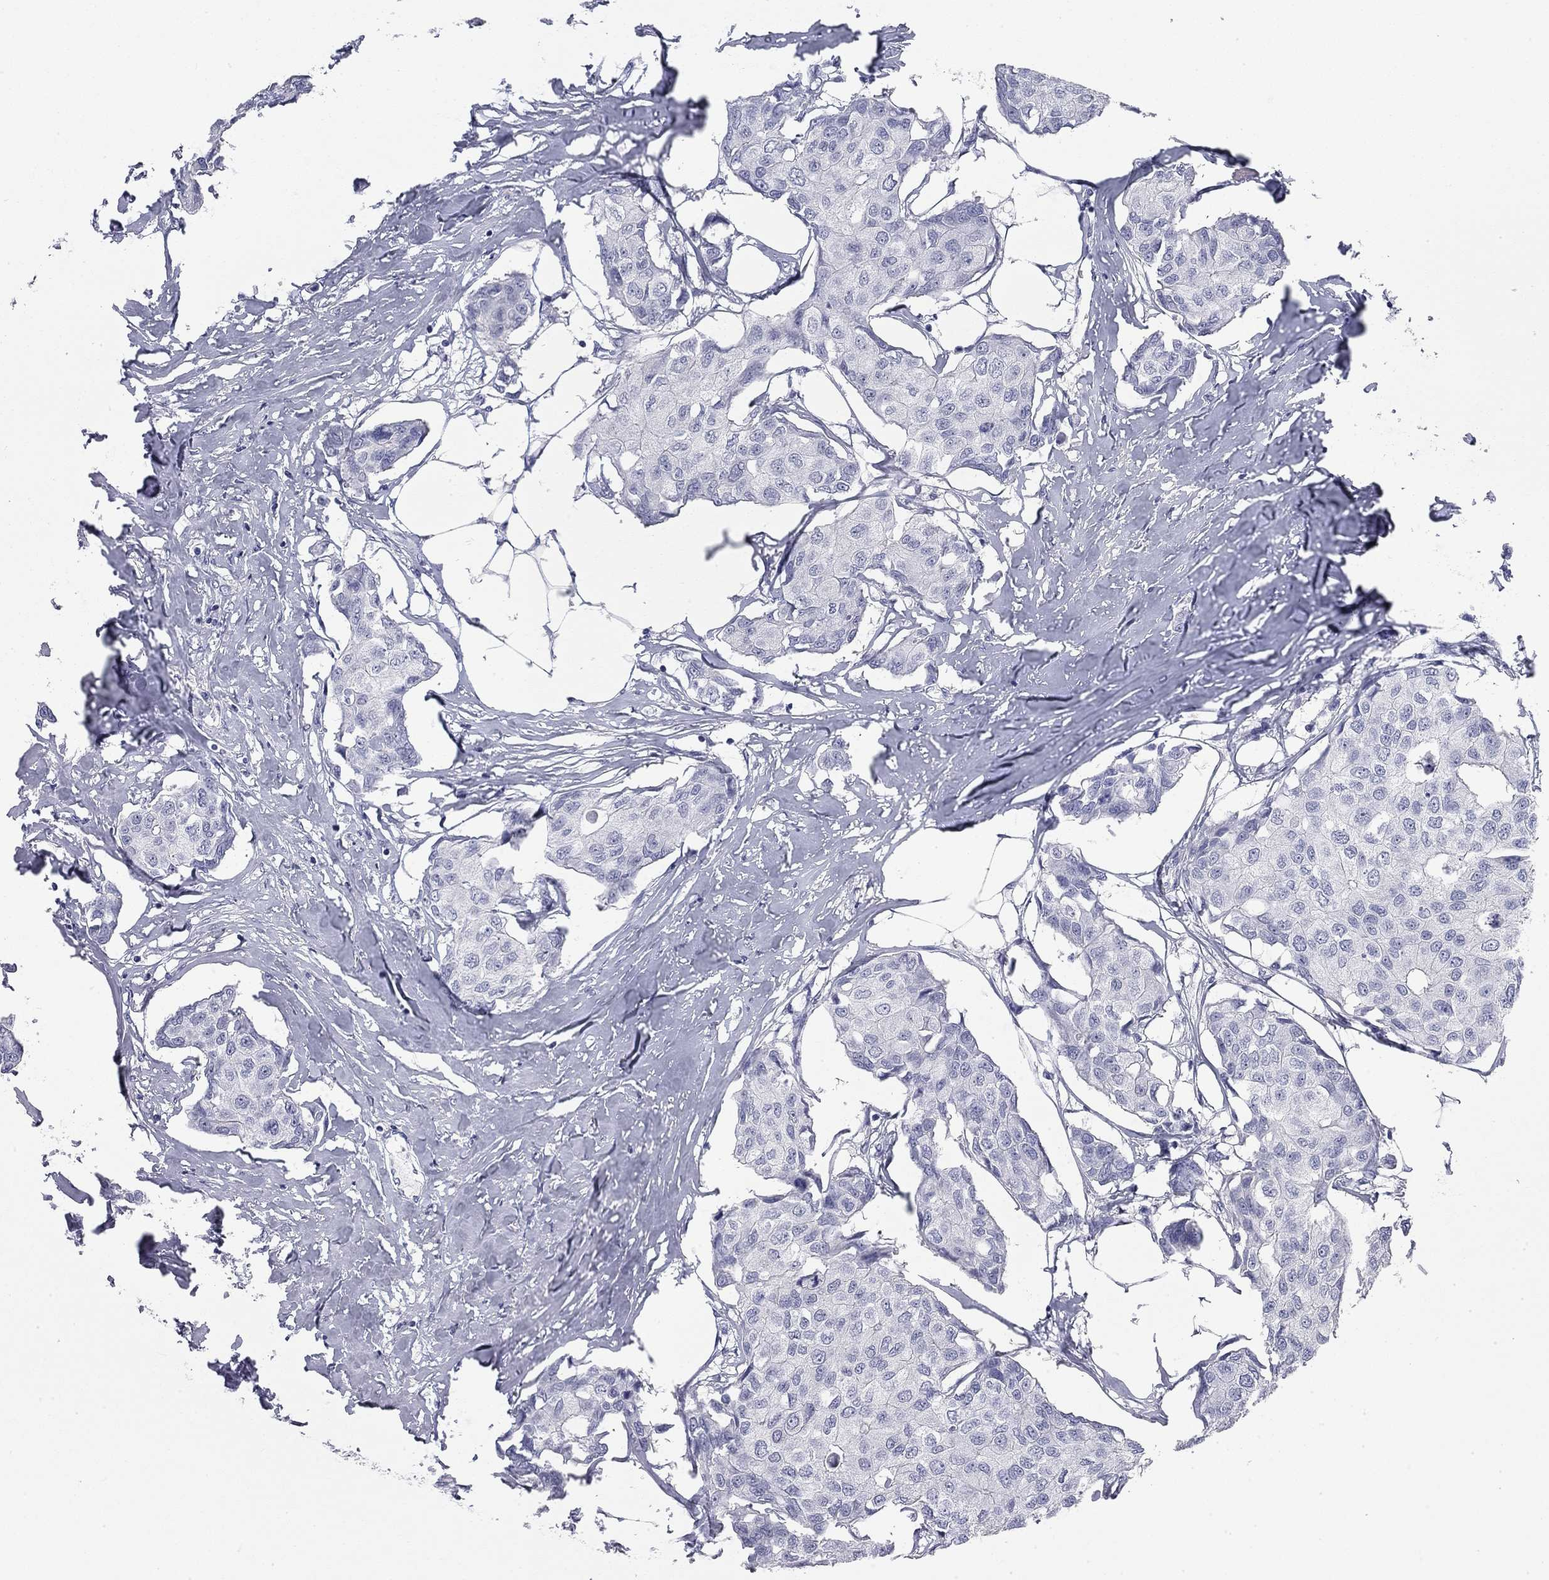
{"staining": {"intensity": "negative", "quantity": "none", "location": "none"}, "tissue": "breast cancer", "cell_type": "Tumor cells", "image_type": "cancer", "snomed": [{"axis": "morphology", "description": "Duct carcinoma"}, {"axis": "topography", "description": "Breast"}], "caption": "An immunohistochemistry (IHC) histopathology image of breast cancer is shown. There is no staining in tumor cells of breast cancer.", "gene": "AK8", "patient": {"sex": "female", "age": 80}}